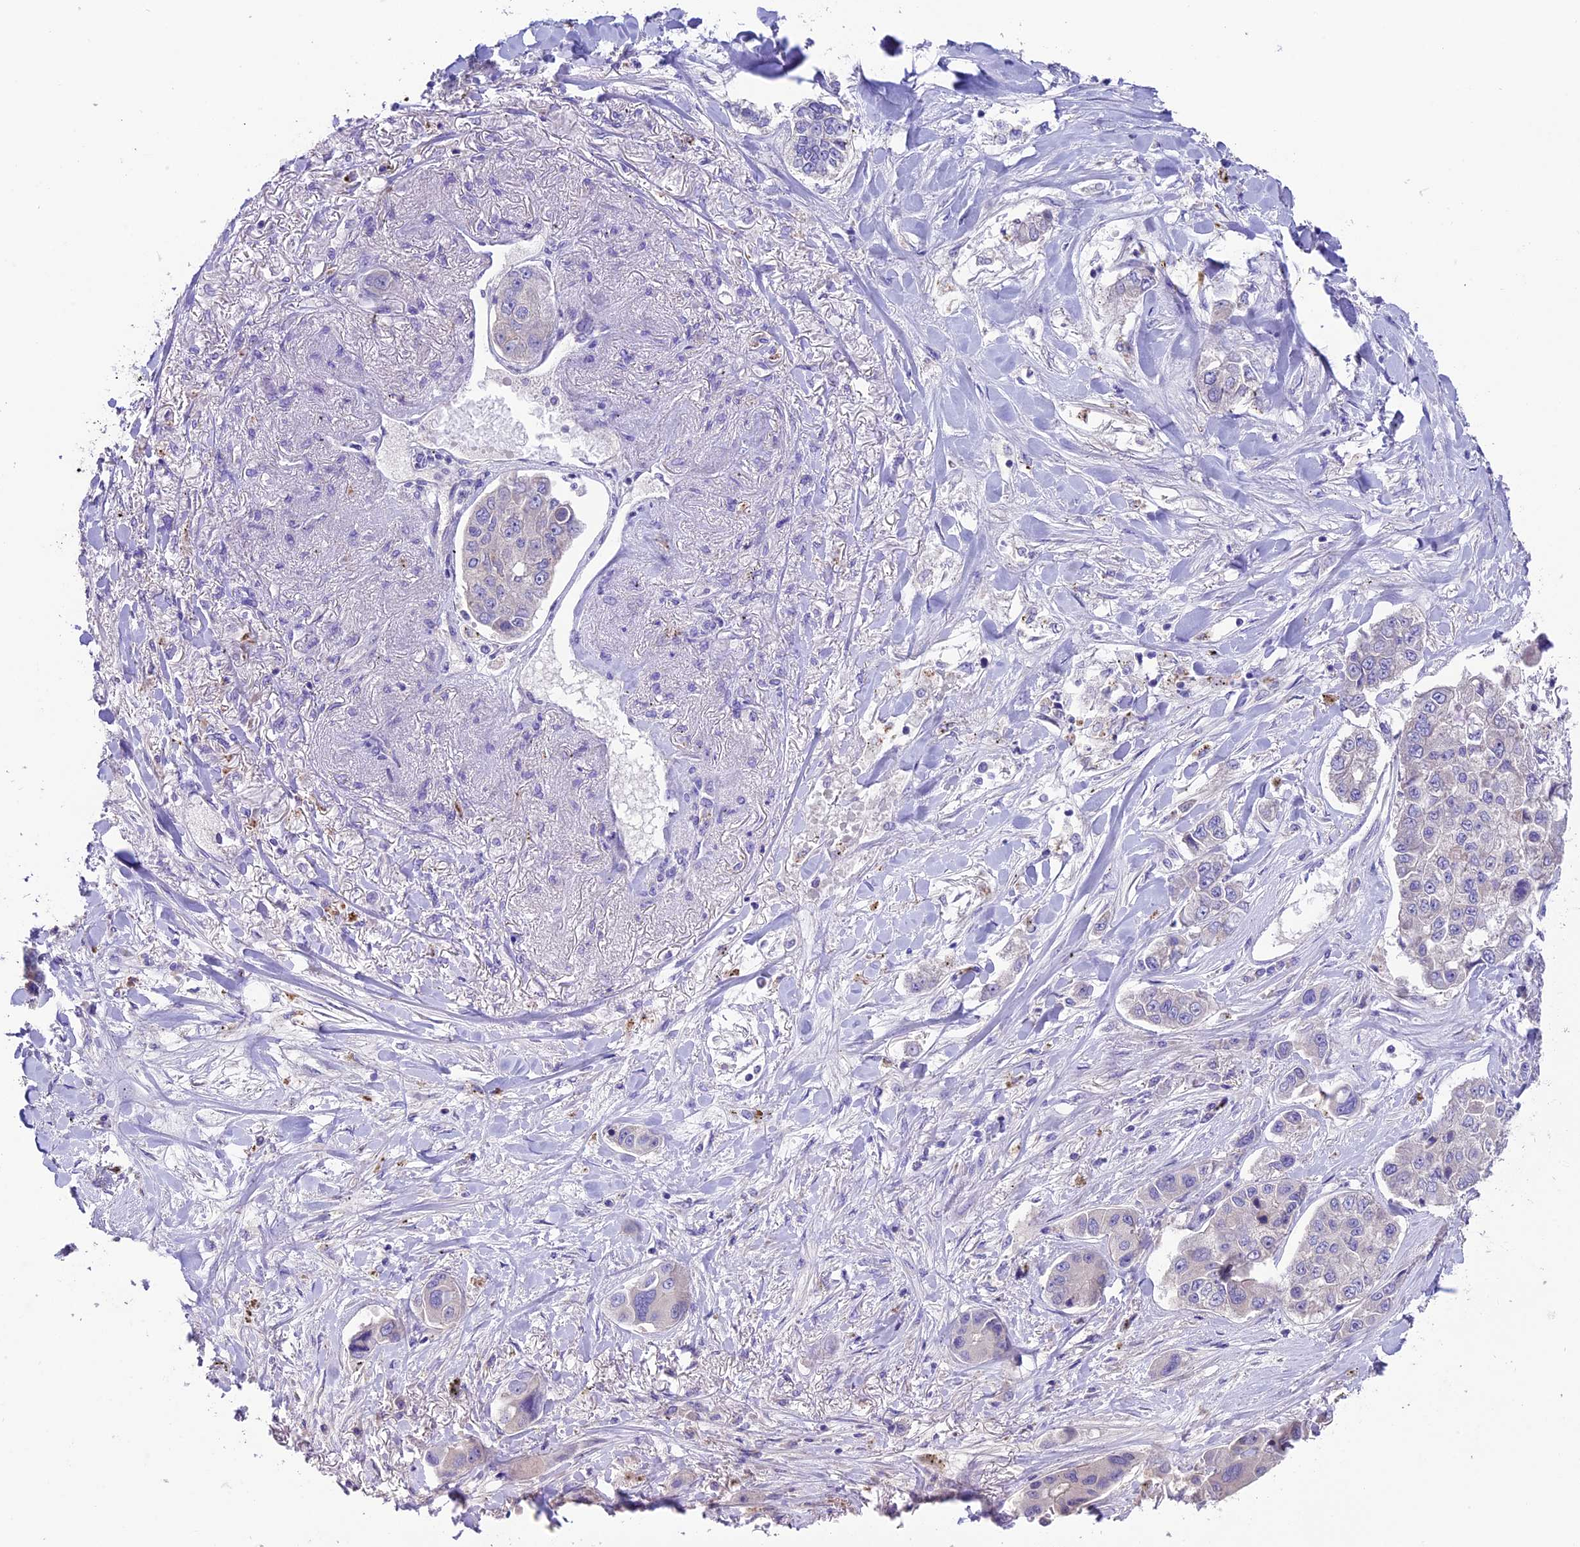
{"staining": {"intensity": "negative", "quantity": "none", "location": "none"}, "tissue": "lung cancer", "cell_type": "Tumor cells", "image_type": "cancer", "snomed": [{"axis": "morphology", "description": "Adenocarcinoma, NOS"}, {"axis": "topography", "description": "Lung"}], "caption": "Immunohistochemistry of adenocarcinoma (lung) reveals no expression in tumor cells.", "gene": "CD99L2", "patient": {"sex": "male", "age": 49}}